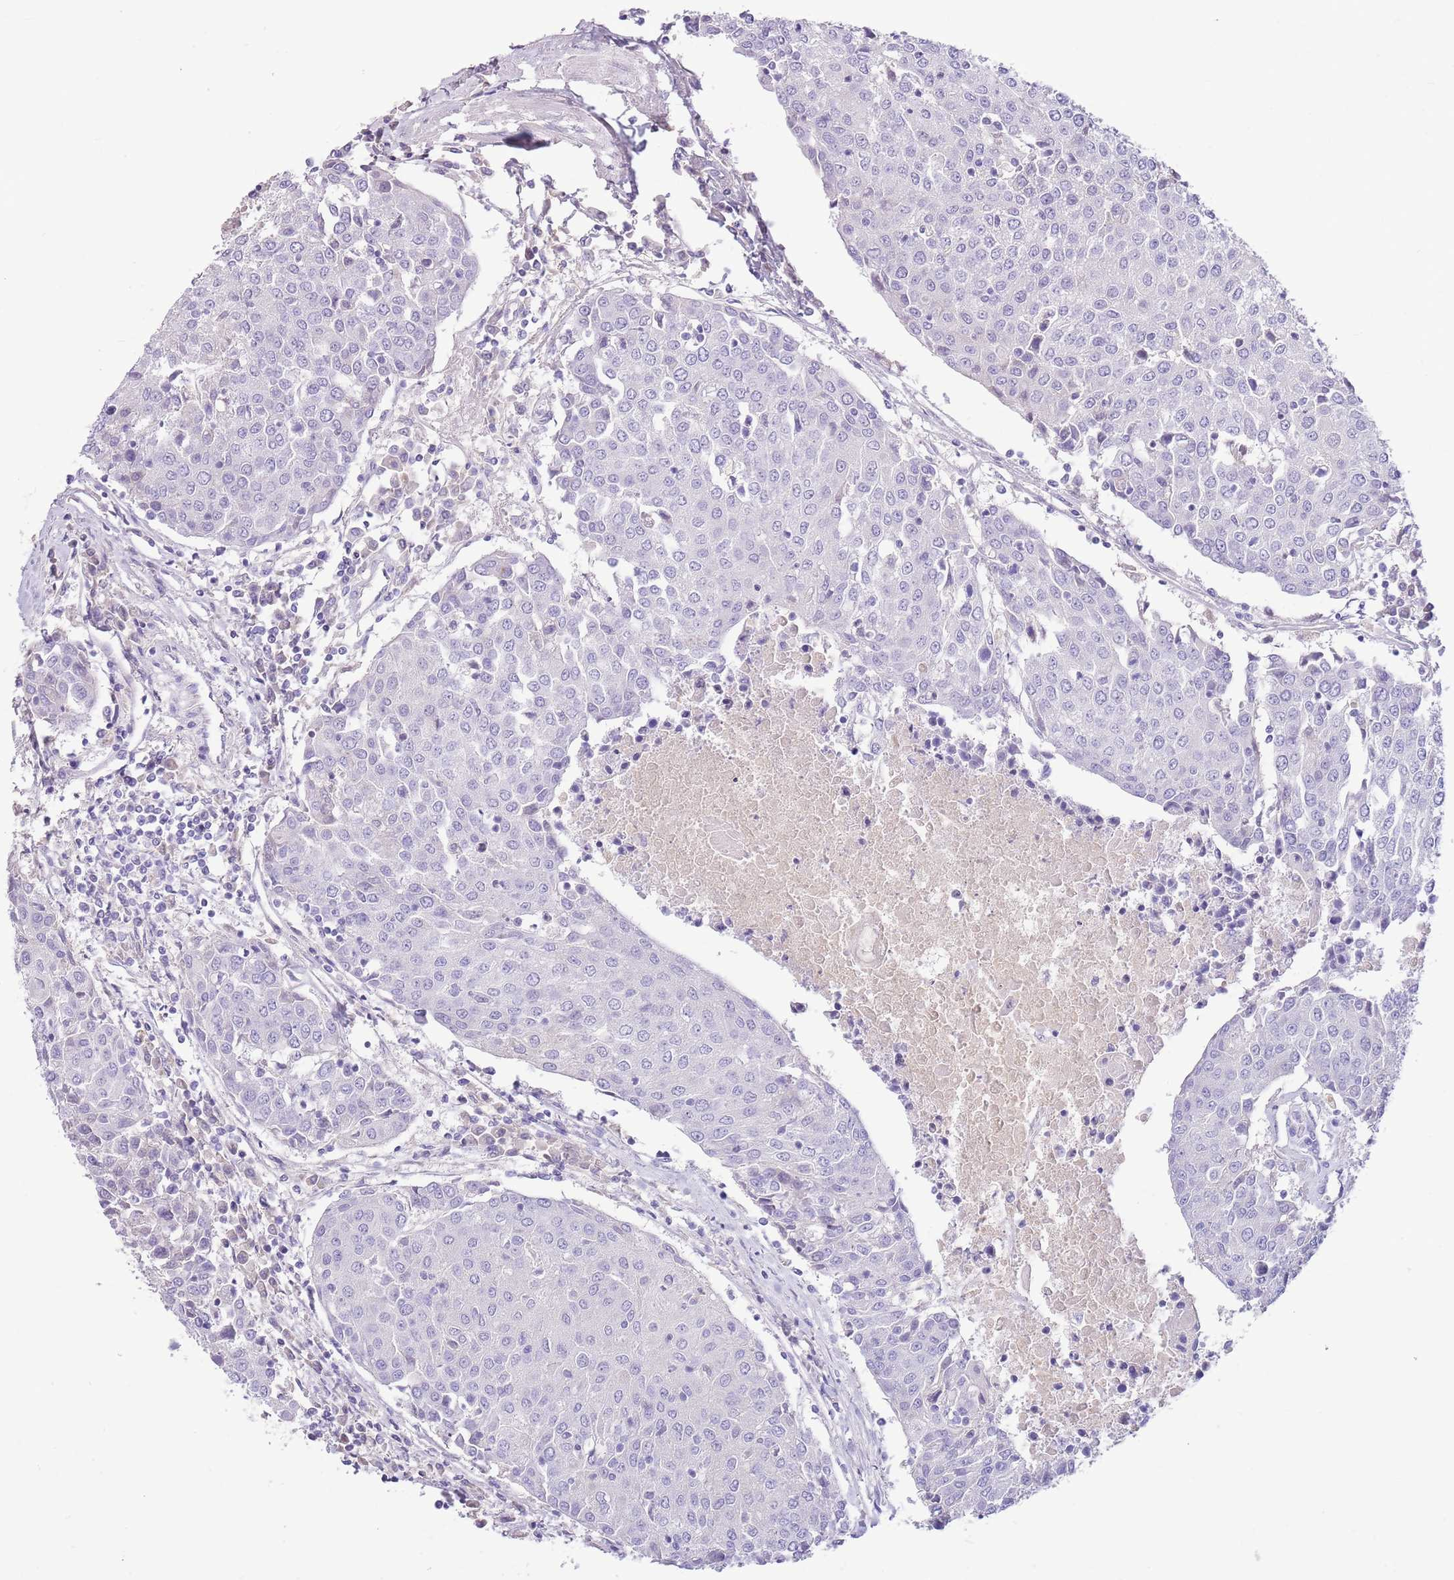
{"staining": {"intensity": "negative", "quantity": "none", "location": "none"}, "tissue": "urothelial cancer", "cell_type": "Tumor cells", "image_type": "cancer", "snomed": [{"axis": "morphology", "description": "Urothelial carcinoma, High grade"}, {"axis": "topography", "description": "Urinary bladder"}], "caption": "Human high-grade urothelial carcinoma stained for a protein using immunohistochemistry (IHC) demonstrates no expression in tumor cells.", "gene": "TOX2", "patient": {"sex": "female", "age": 85}}